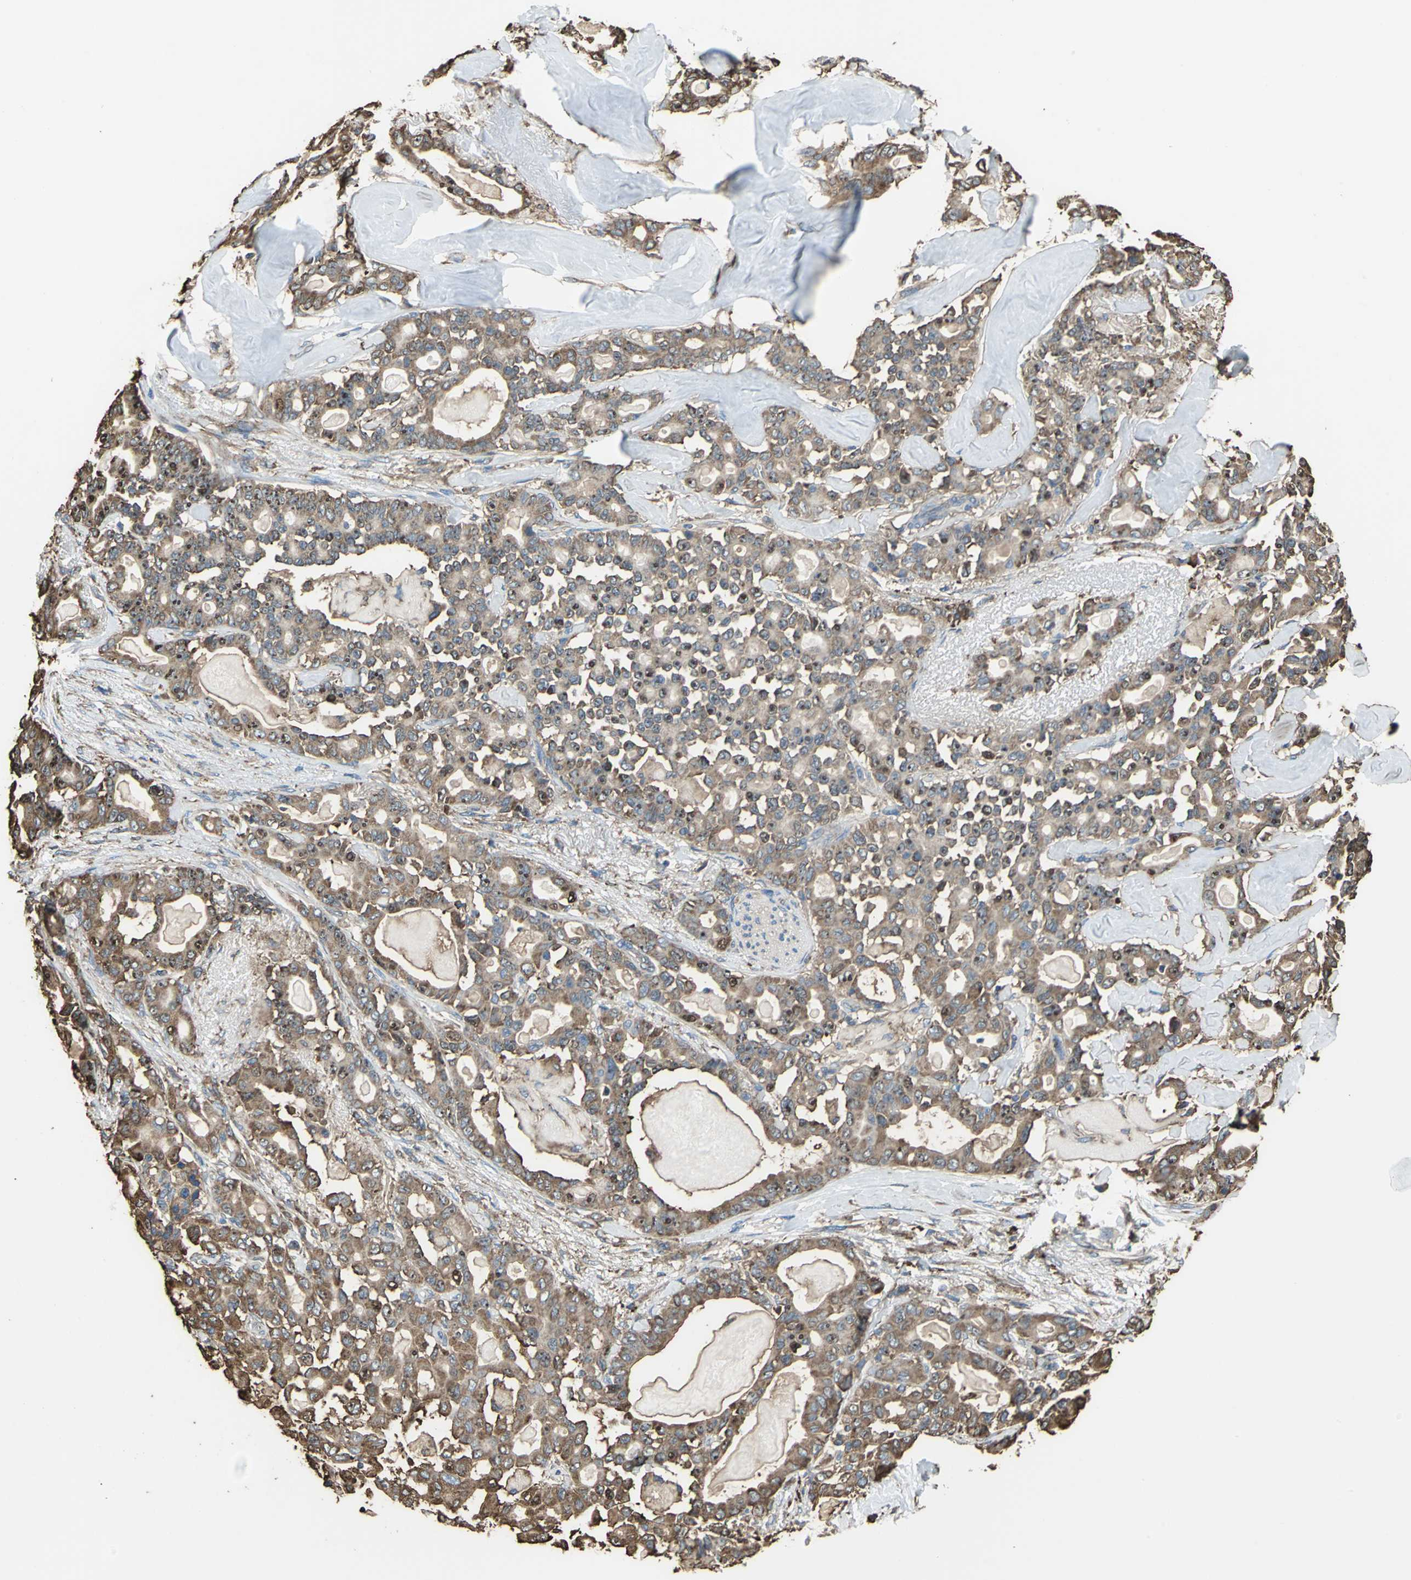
{"staining": {"intensity": "strong", "quantity": ">75%", "location": "cytoplasmic/membranous,nuclear"}, "tissue": "pancreatic cancer", "cell_type": "Tumor cells", "image_type": "cancer", "snomed": [{"axis": "morphology", "description": "Adenocarcinoma, NOS"}, {"axis": "topography", "description": "Pancreas"}], "caption": "DAB immunohistochemical staining of human pancreatic cancer (adenocarcinoma) displays strong cytoplasmic/membranous and nuclear protein staining in about >75% of tumor cells.", "gene": "GPANK1", "patient": {"sex": "male", "age": 63}}